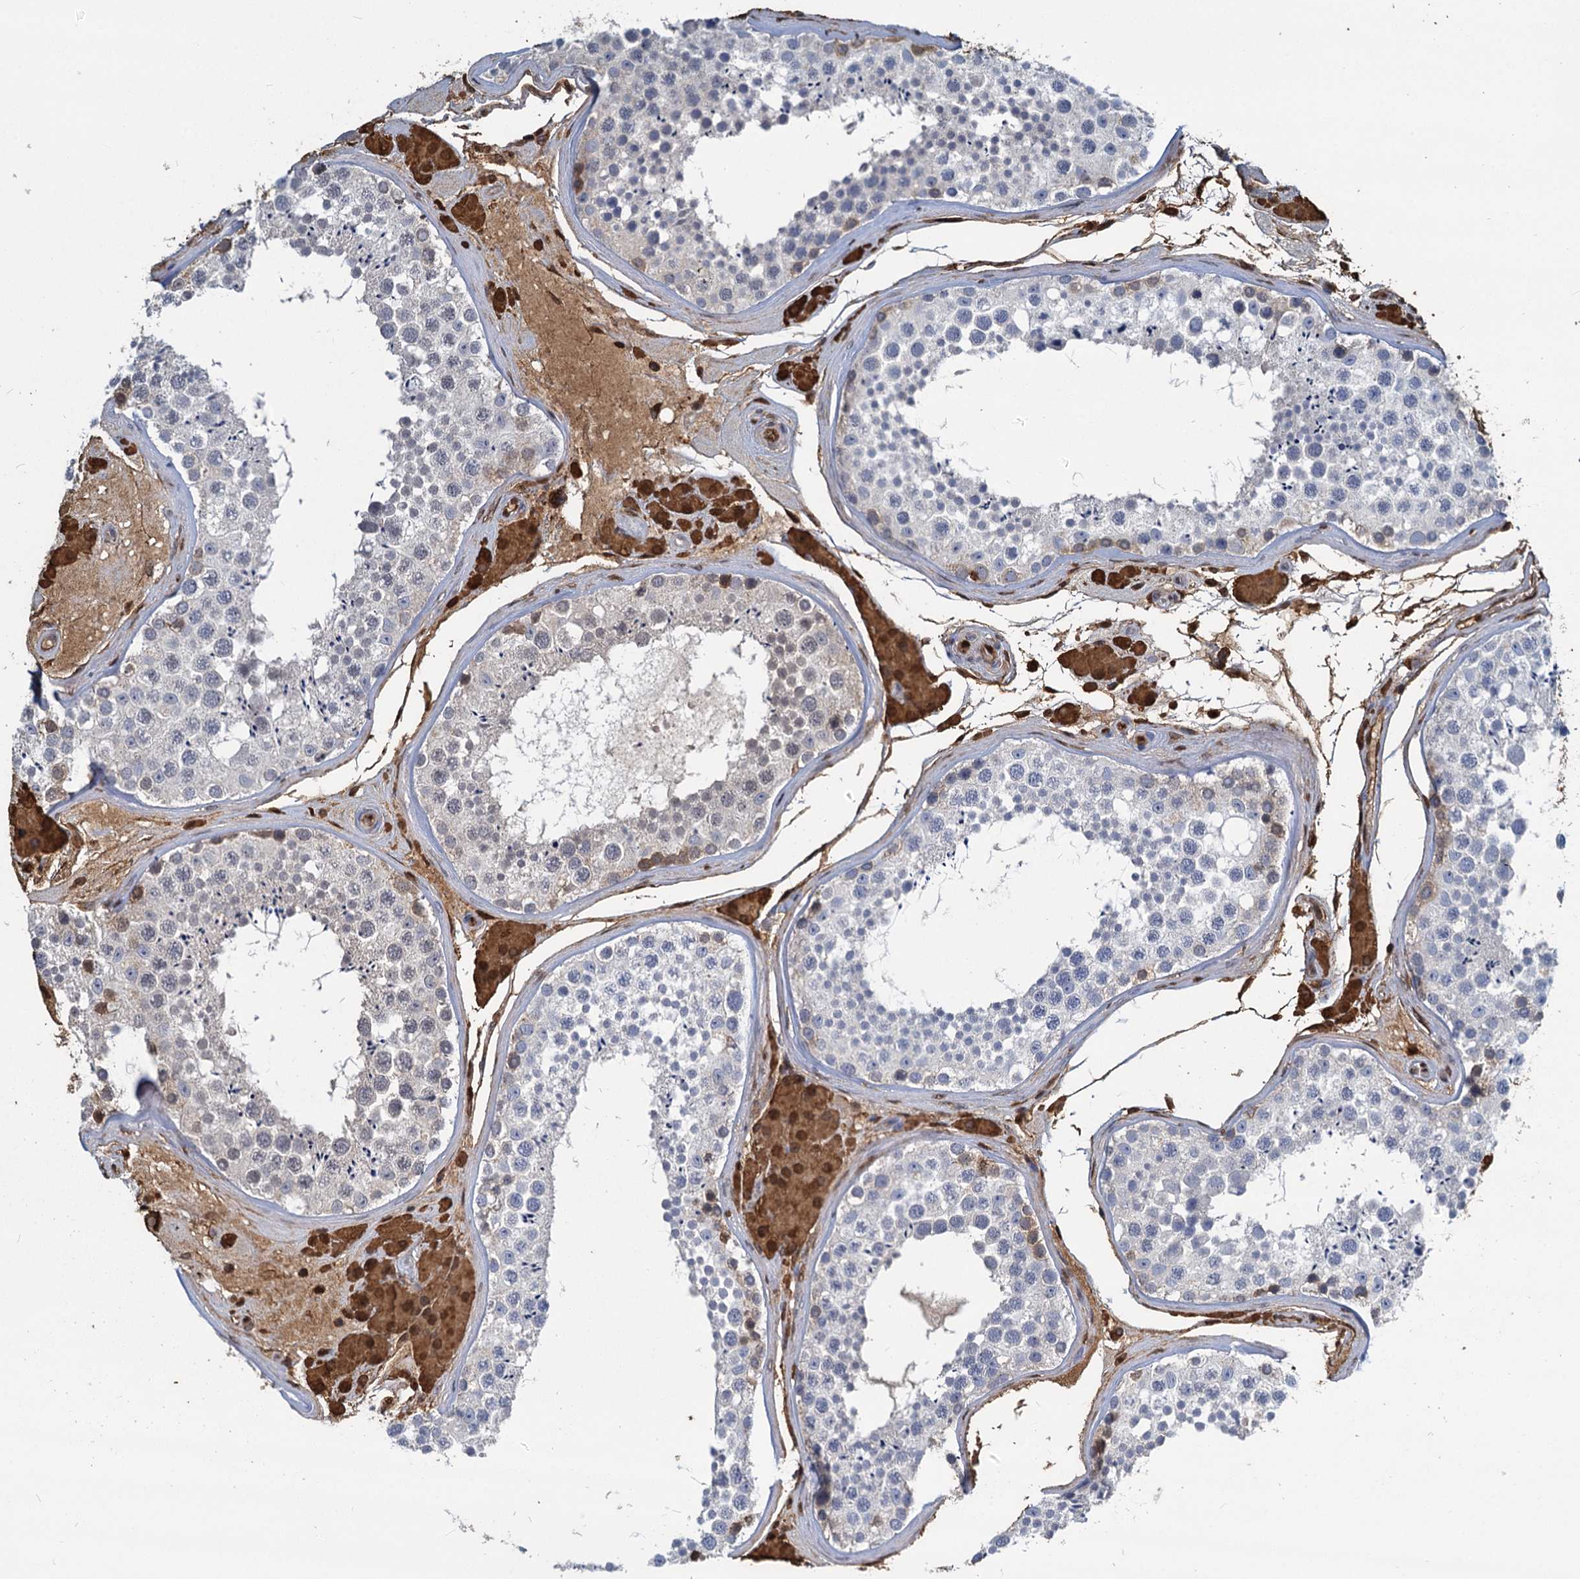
{"staining": {"intensity": "negative", "quantity": "none", "location": "none"}, "tissue": "testis", "cell_type": "Cells in seminiferous ducts", "image_type": "normal", "snomed": [{"axis": "morphology", "description": "Normal tissue, NOS"}, {"axis": "topography", "description": "Testis"}], "caption": "IHC micrograph of unremarkable human testis stained for a protein (brown), which exhibits no staining in cells in seminiferous ducts.", "gene": "S100A6", "patient": {"sex": "male", "age": 46}}